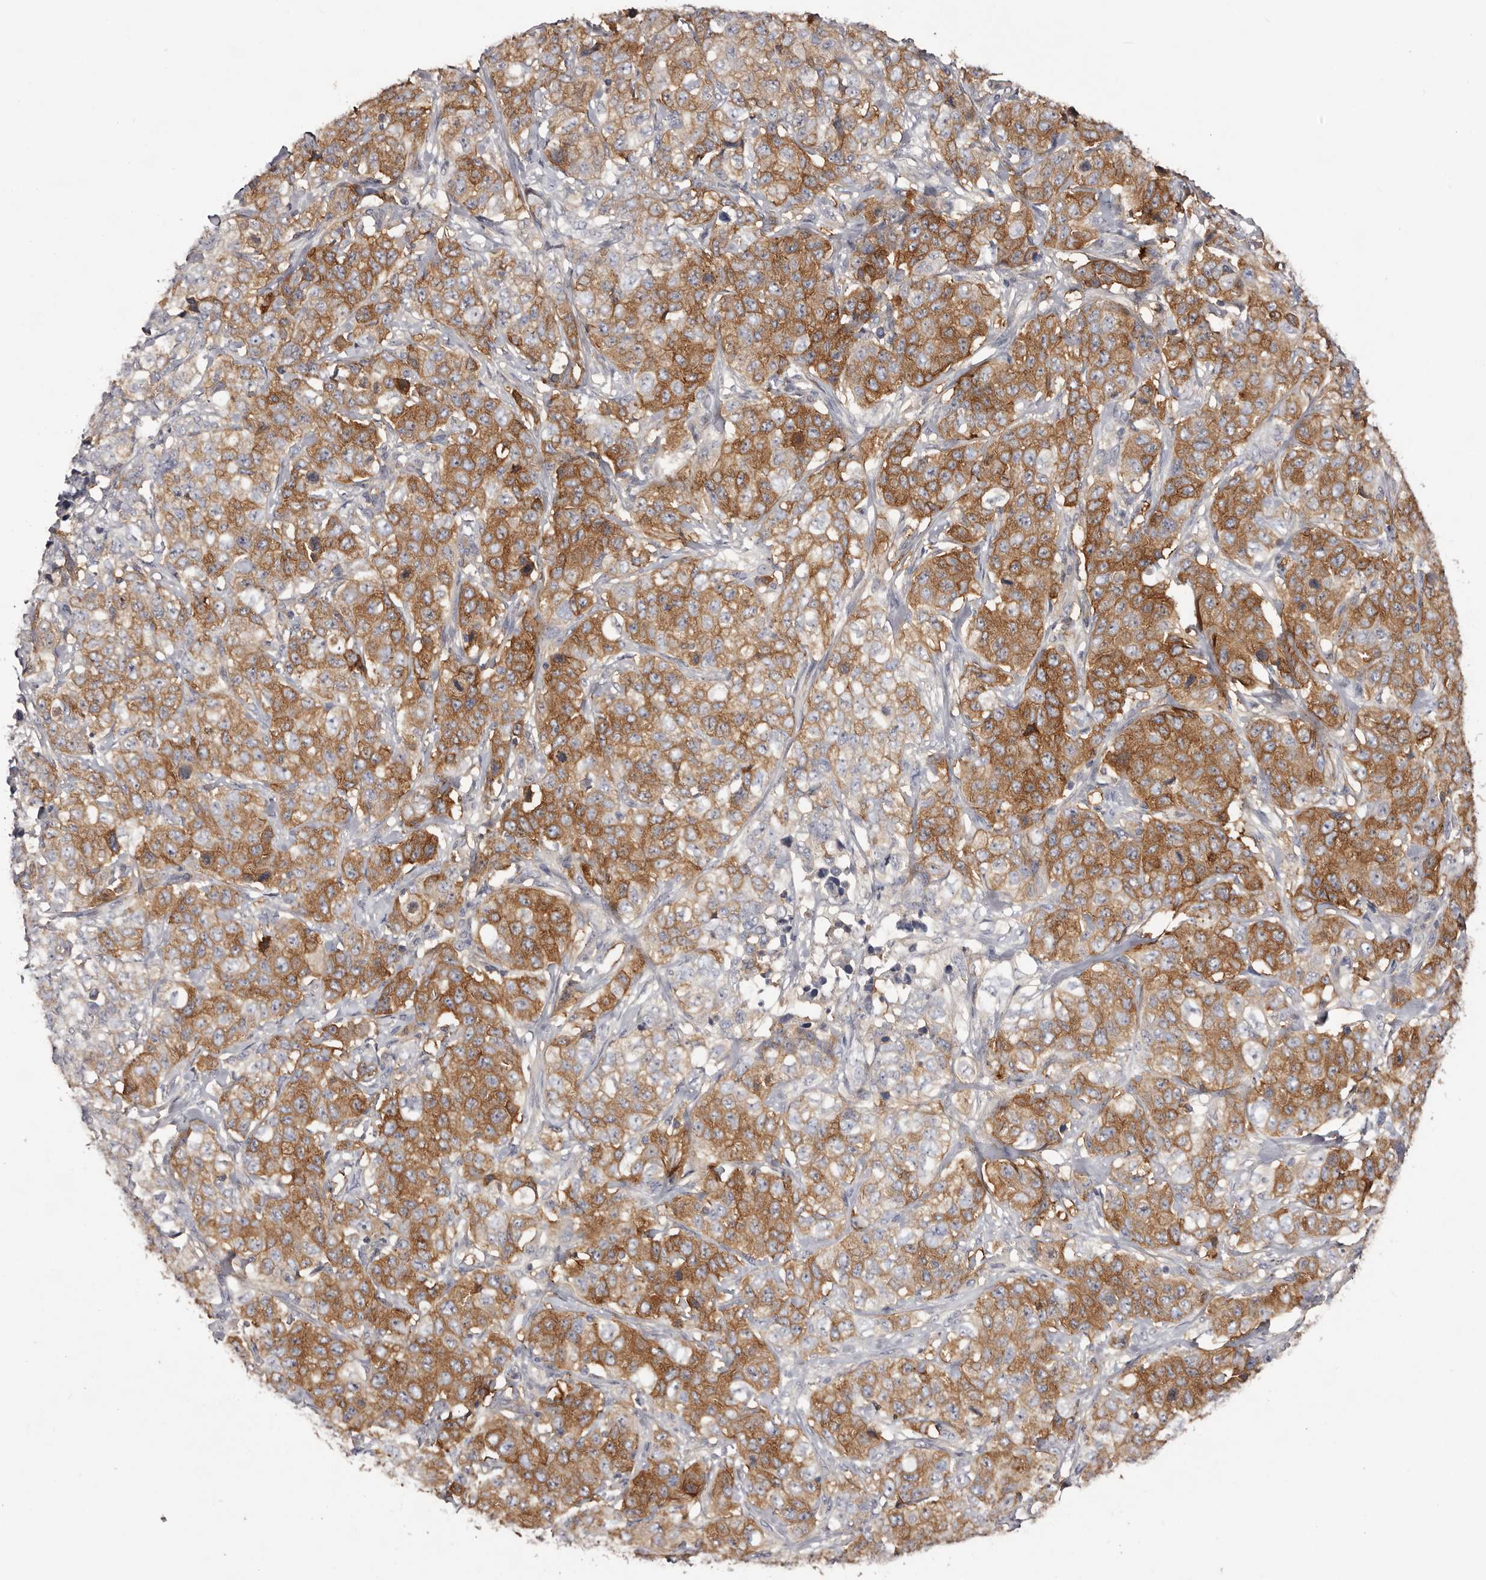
{"staining": {"intensity": "moderate", "quantity": ">75%", "location": "cytoplasmic/membranous"}, "tissue": "stomach cancer", "cell_type": "Tumor cells", "image_type": "cancer", "snomed": [{"axis": "morphology", "description": "Adenocarcinoma, NOS"}, {"axis": "topography", "description": "Stomach"}], "caption": "Brown immunohistochemical staining in stomach cancer (adenocarcinoma) exhibits moderate cytoplasmic/membranous staining in approximately >75% of tumor cells.", "gene": "LTV1", "patient": {"sex": "male", "age": 48}}